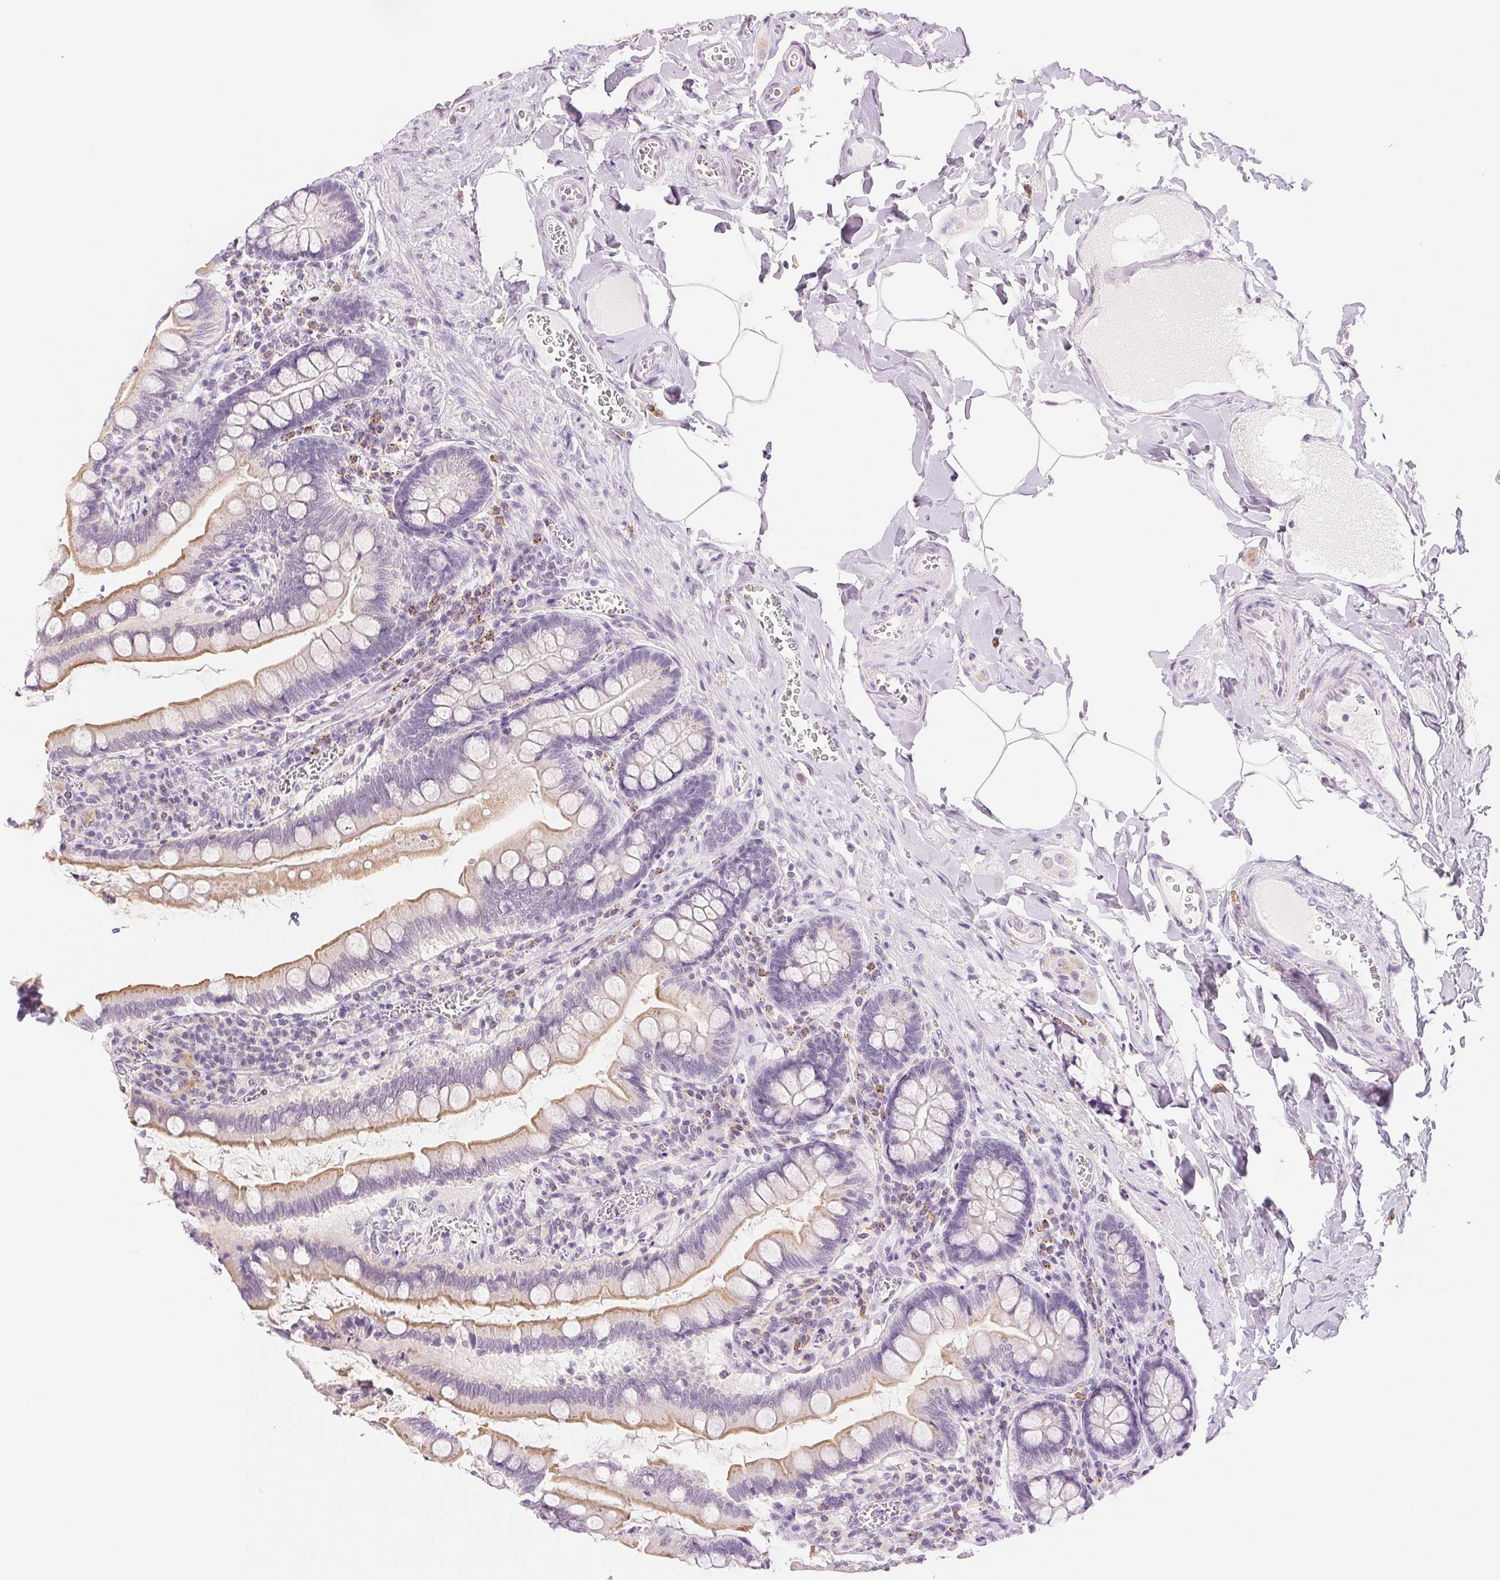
{"staining": {"intensity": "weak", "quantity": "25%-75%", "location": "cytoplasmic/membranous"}, "tissue": "small intestine", "cell_type": "Glandular cells", "image_type": "normal", "snomed": [{"axis": "morphology", "description": "Normal tissue, NOS"}, {"axis": "topography", "description": "Small intestine"}], "caption": "Glandular cells demonstrate weak cytoplasmic/membranous staining in about 25%-75% of cells in unremarkable small intestine.", "gene": "SLC5A2", "patient": {"sex": "female", "age": 56}}